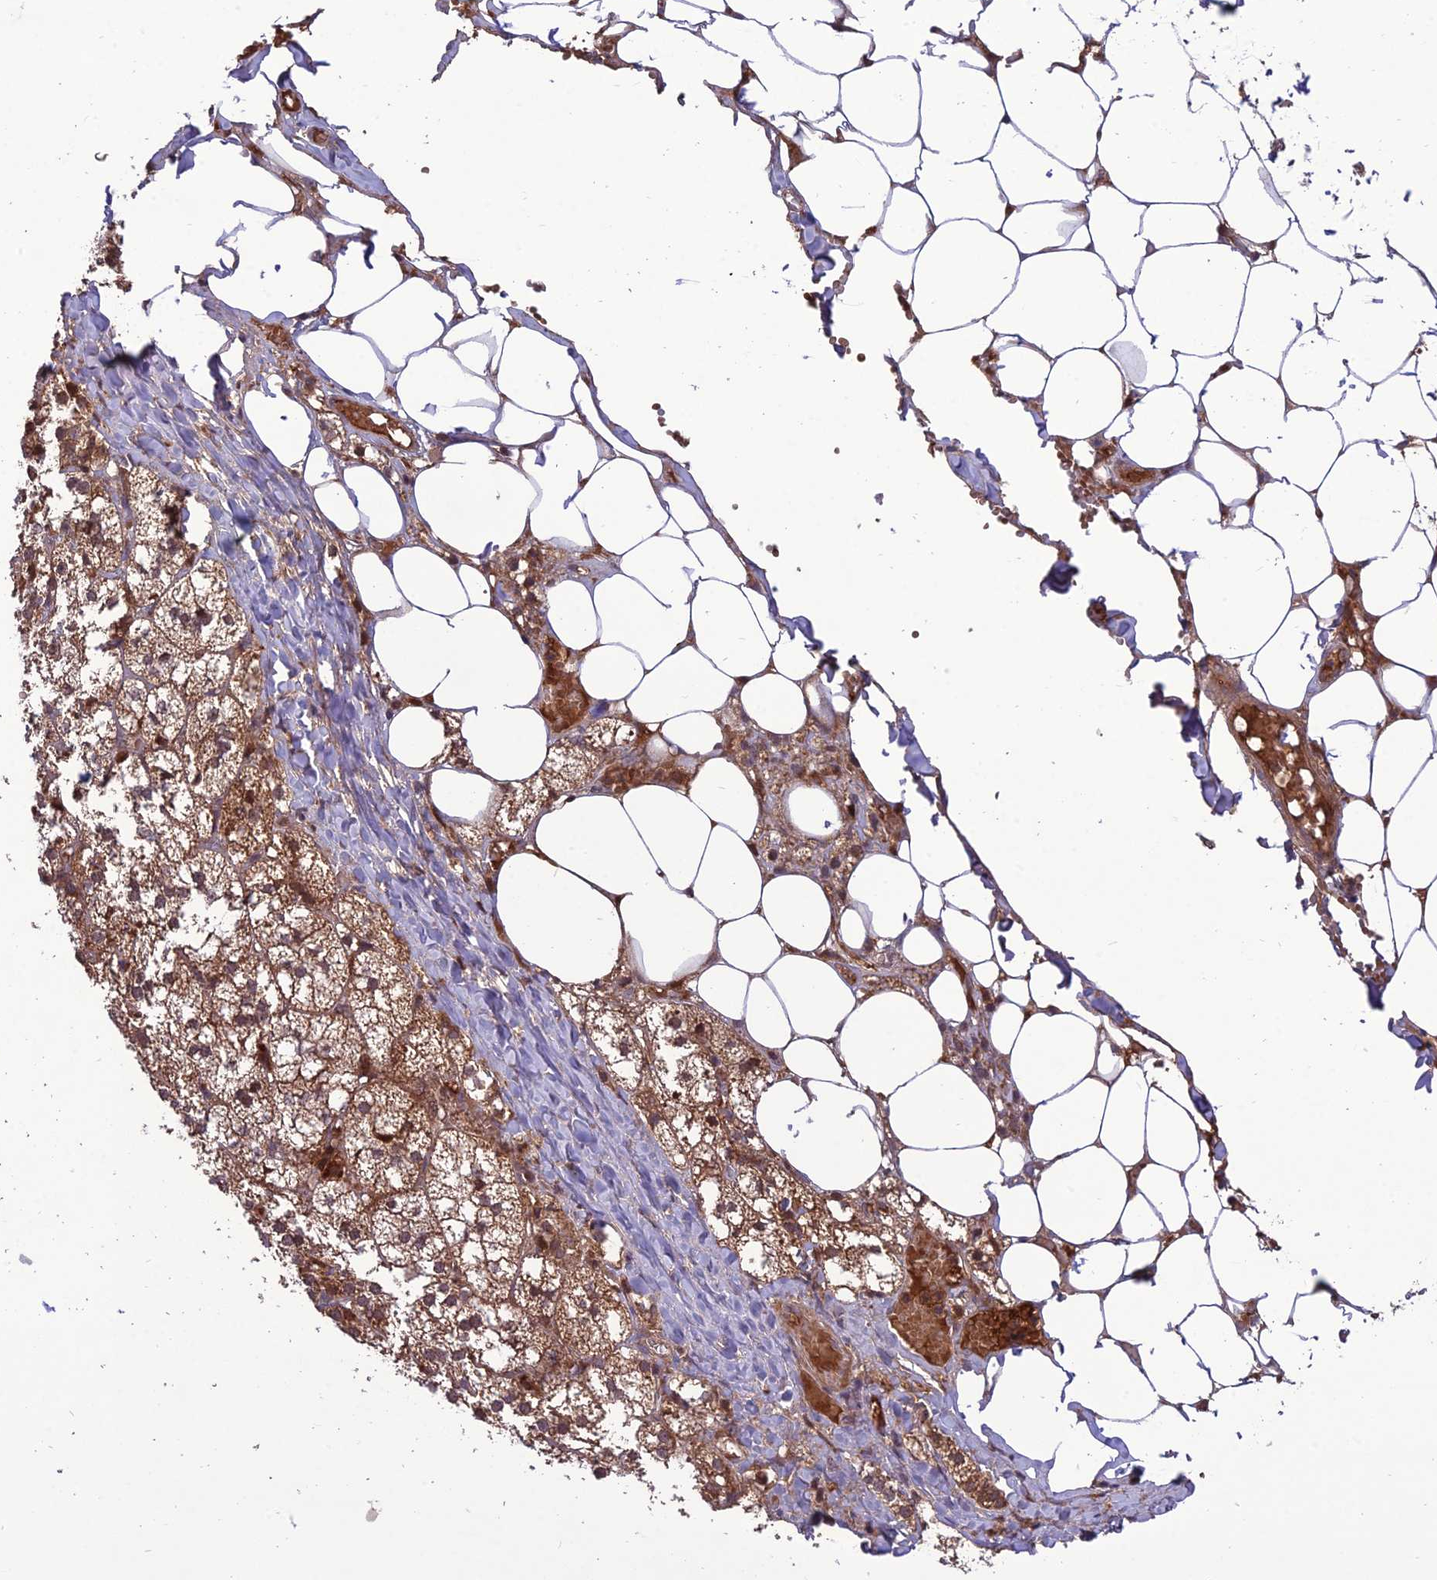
{"staining": {"intensity": "moderate", "quantity": ">75%", "location": "cytoplasmic/membranous"}, "tissue": "adrenal gland", "cell_type": "Glandular cells", "image_type": "normal", "snomed": [{"axis": "morphology", "description": "Normal tissue, NOS"}, {"axis": "topography", "description": "Adrenal gland"}], "caption": "This histopathology image reveals normal adrenal gland stained with IHC to label a protein in brown. The cytoplasmic/membranous of glandular cells show moderate positivity for the protein. Nuclei are counter-stained blue.", "gene": "NDUFC1", "patient": {"sex": "female", "age": 61}}